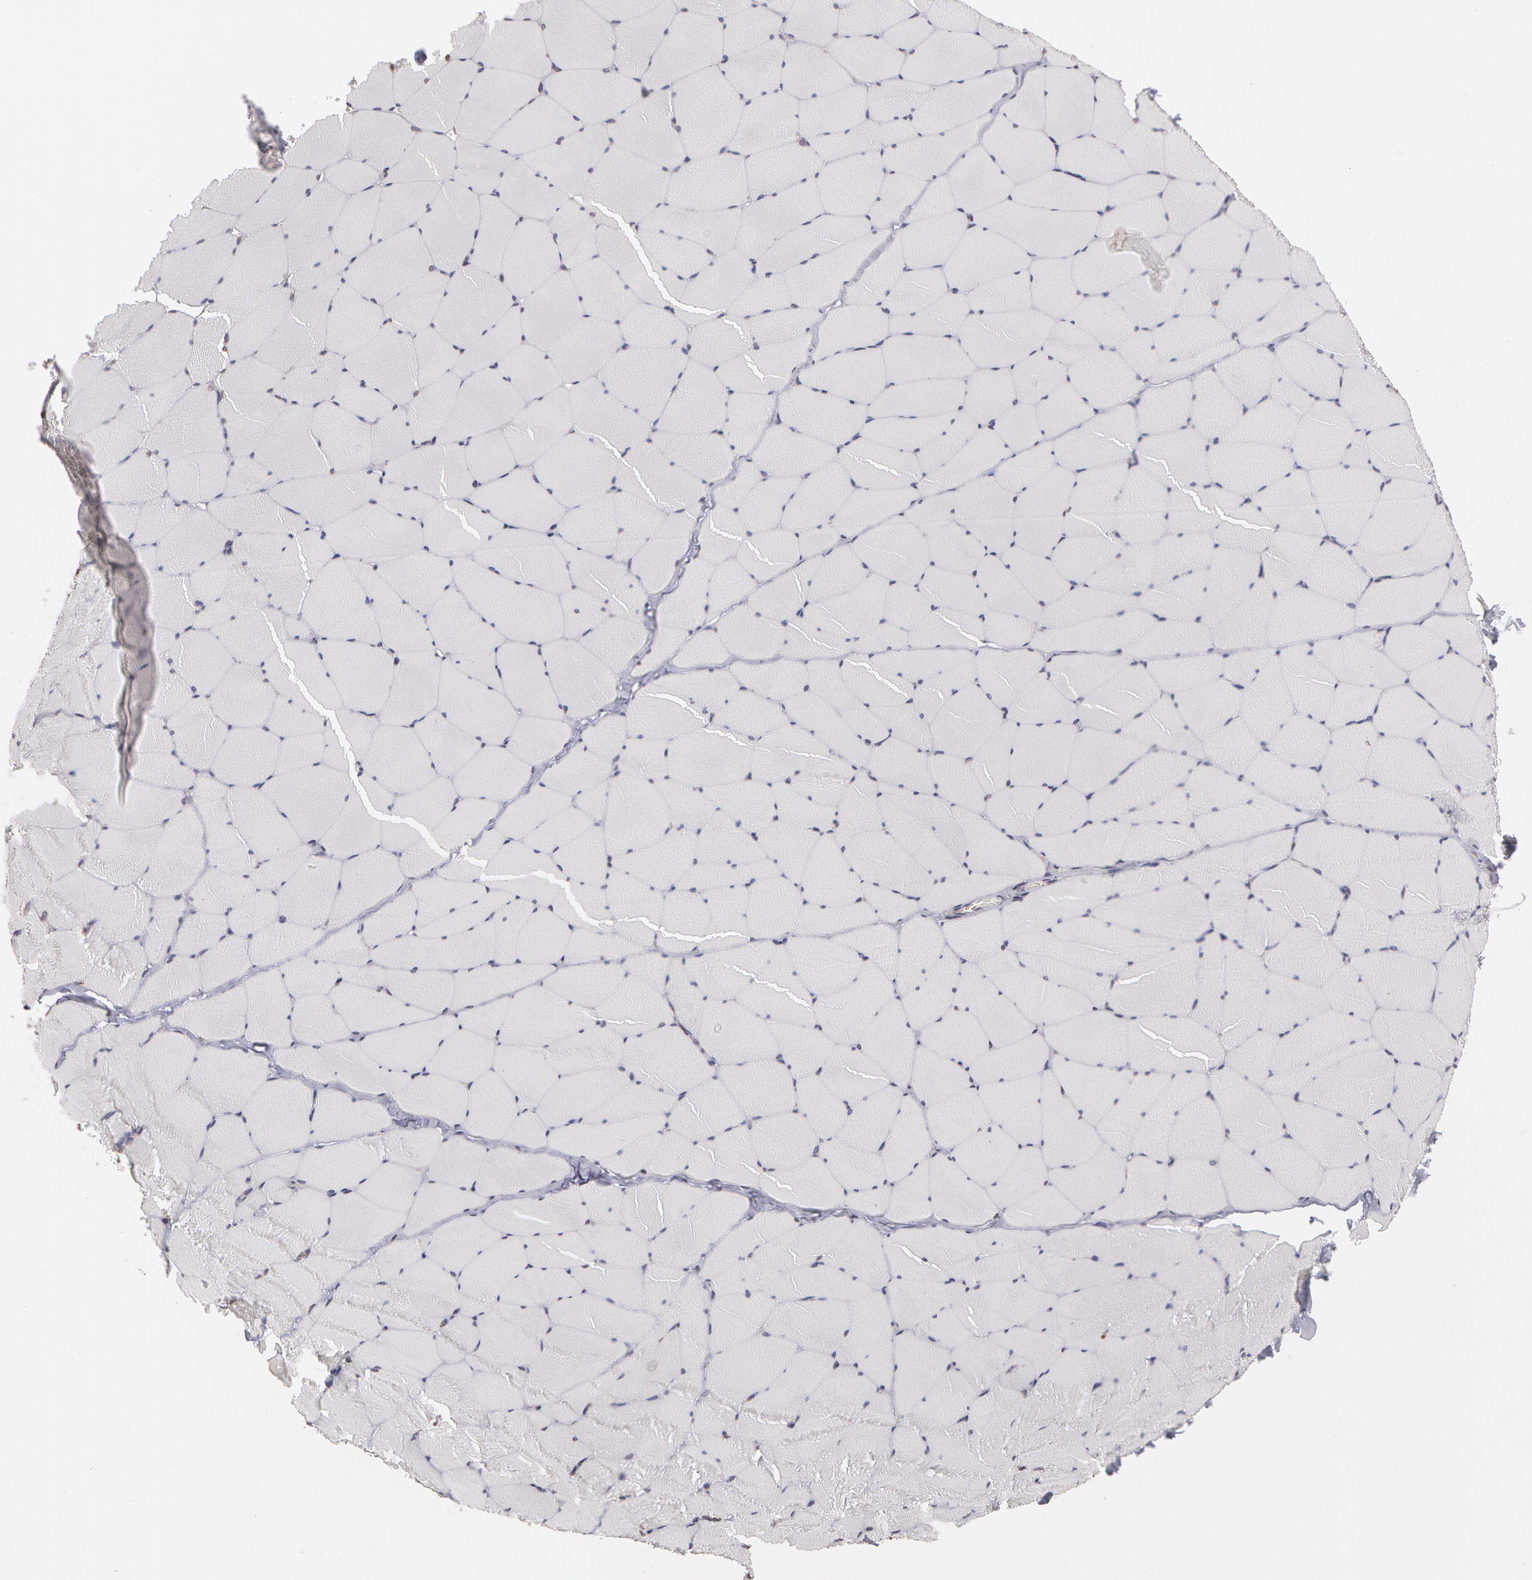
{"staining": {"intensity": "negative", "quantity": "none", "location": "none"}, "tissue": "skeletal muscle", "cell_type": "Myocytes", "image_type": "normal", "snomed": [{"axis": "morphology", "description": "Normal tissue, NOS"}, {"axis": "topography", "description": "Skeletal muscle"}, {"axis": "topography", "description": "Salivary gland"}], "caption": "This is an immunohistochemistry photomicrograph of normal human skeletal muscle. There is no positivity in myocytes.", "gene": "EMD", "patient": {"sex": "male", "age": 62}}